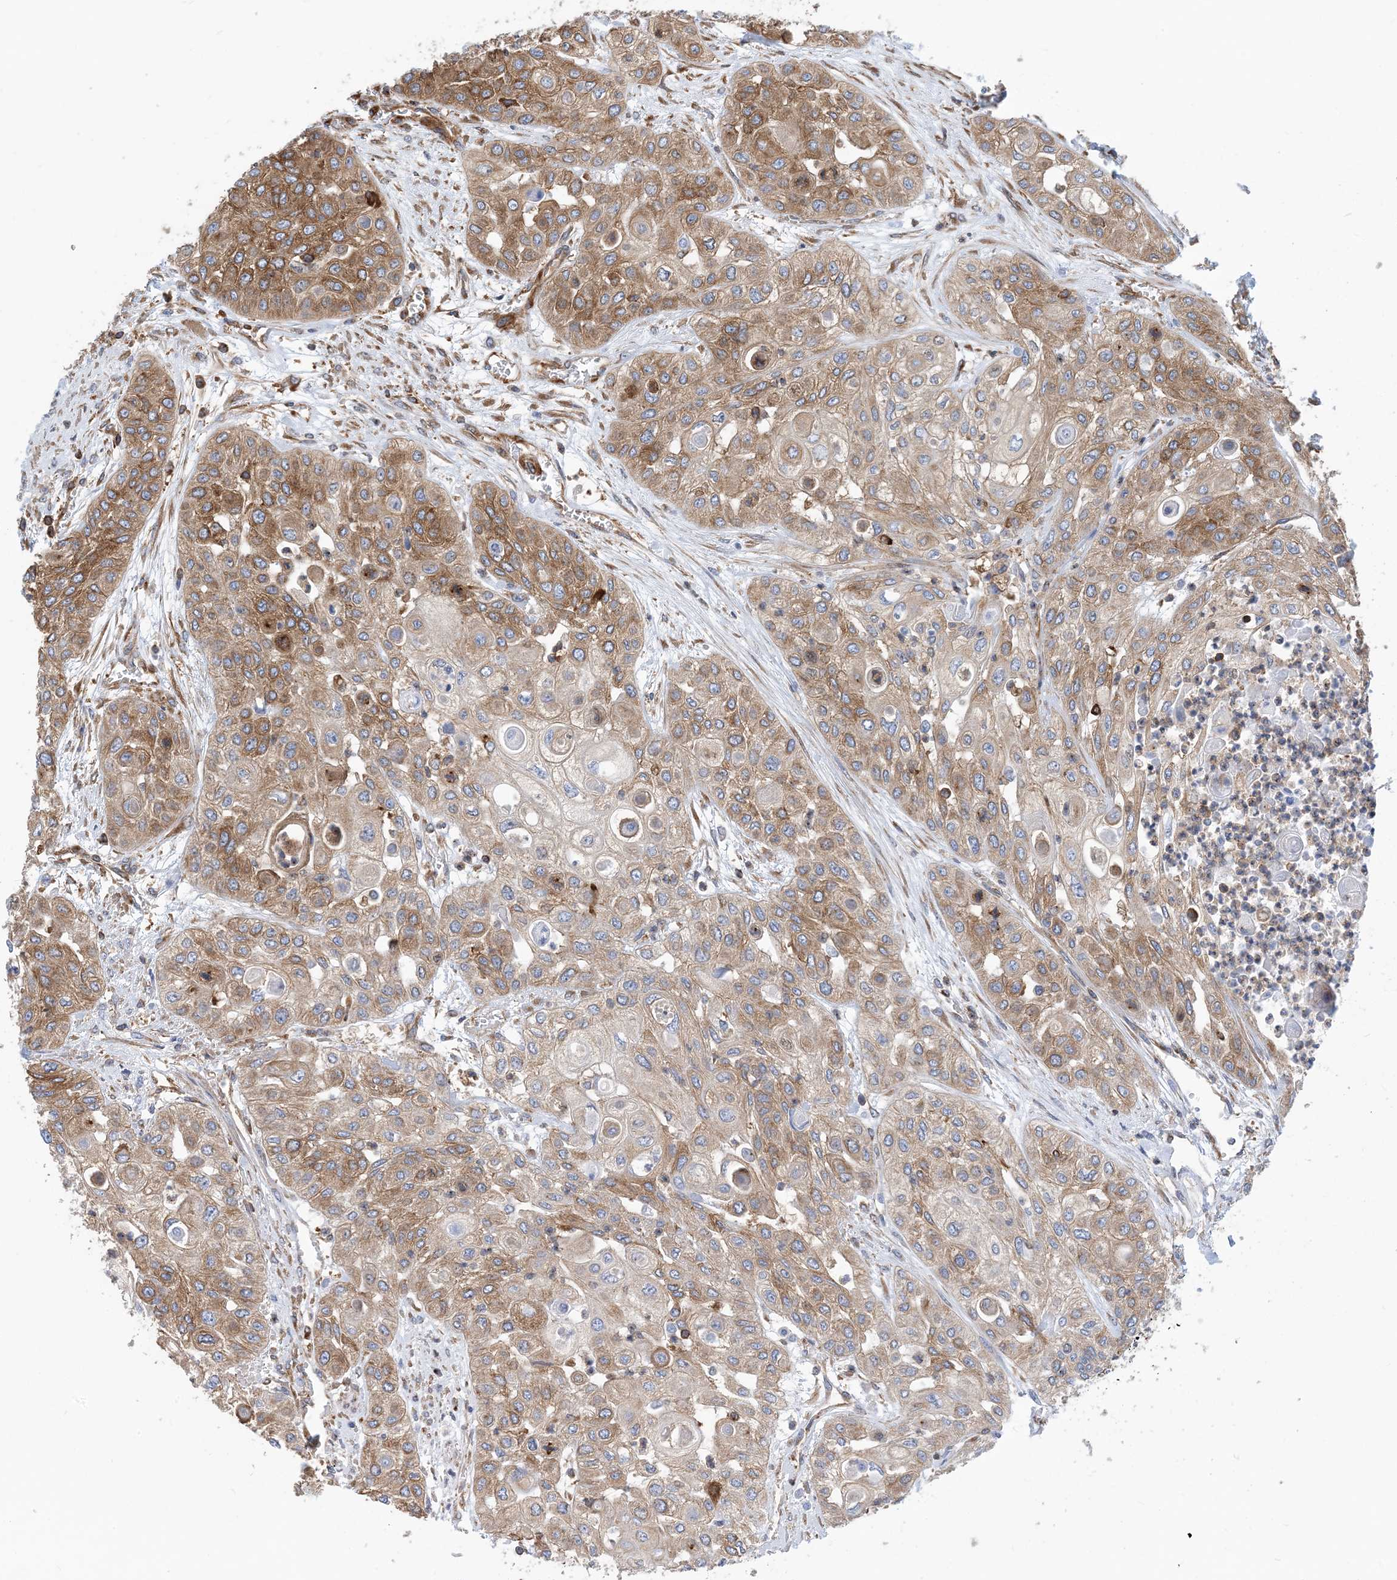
{"staining": {"intensity": "moderate", "quantity": ">75%", "location": "cytoplasmic/membranous"}, "tissue": "urothelial cancer", "cell_type": "Tumor cells", "image_type": "cancer", "snomed": [{"axis": "morphology", "description": "Urothelial carcinoma, High grade"}, {"axis": "topography", "description": "Urinary bladder"}], "caption": "DAB (3,3'-diaminobenzidine) immunohistochemical staining of human urothelial cancer displays moderate cytoplasmic/membranous protein positivity in approximately >75% of tumor cells.", "gene": "DYNC1LI1", "patient": {"sex": "female", "age": 79}}